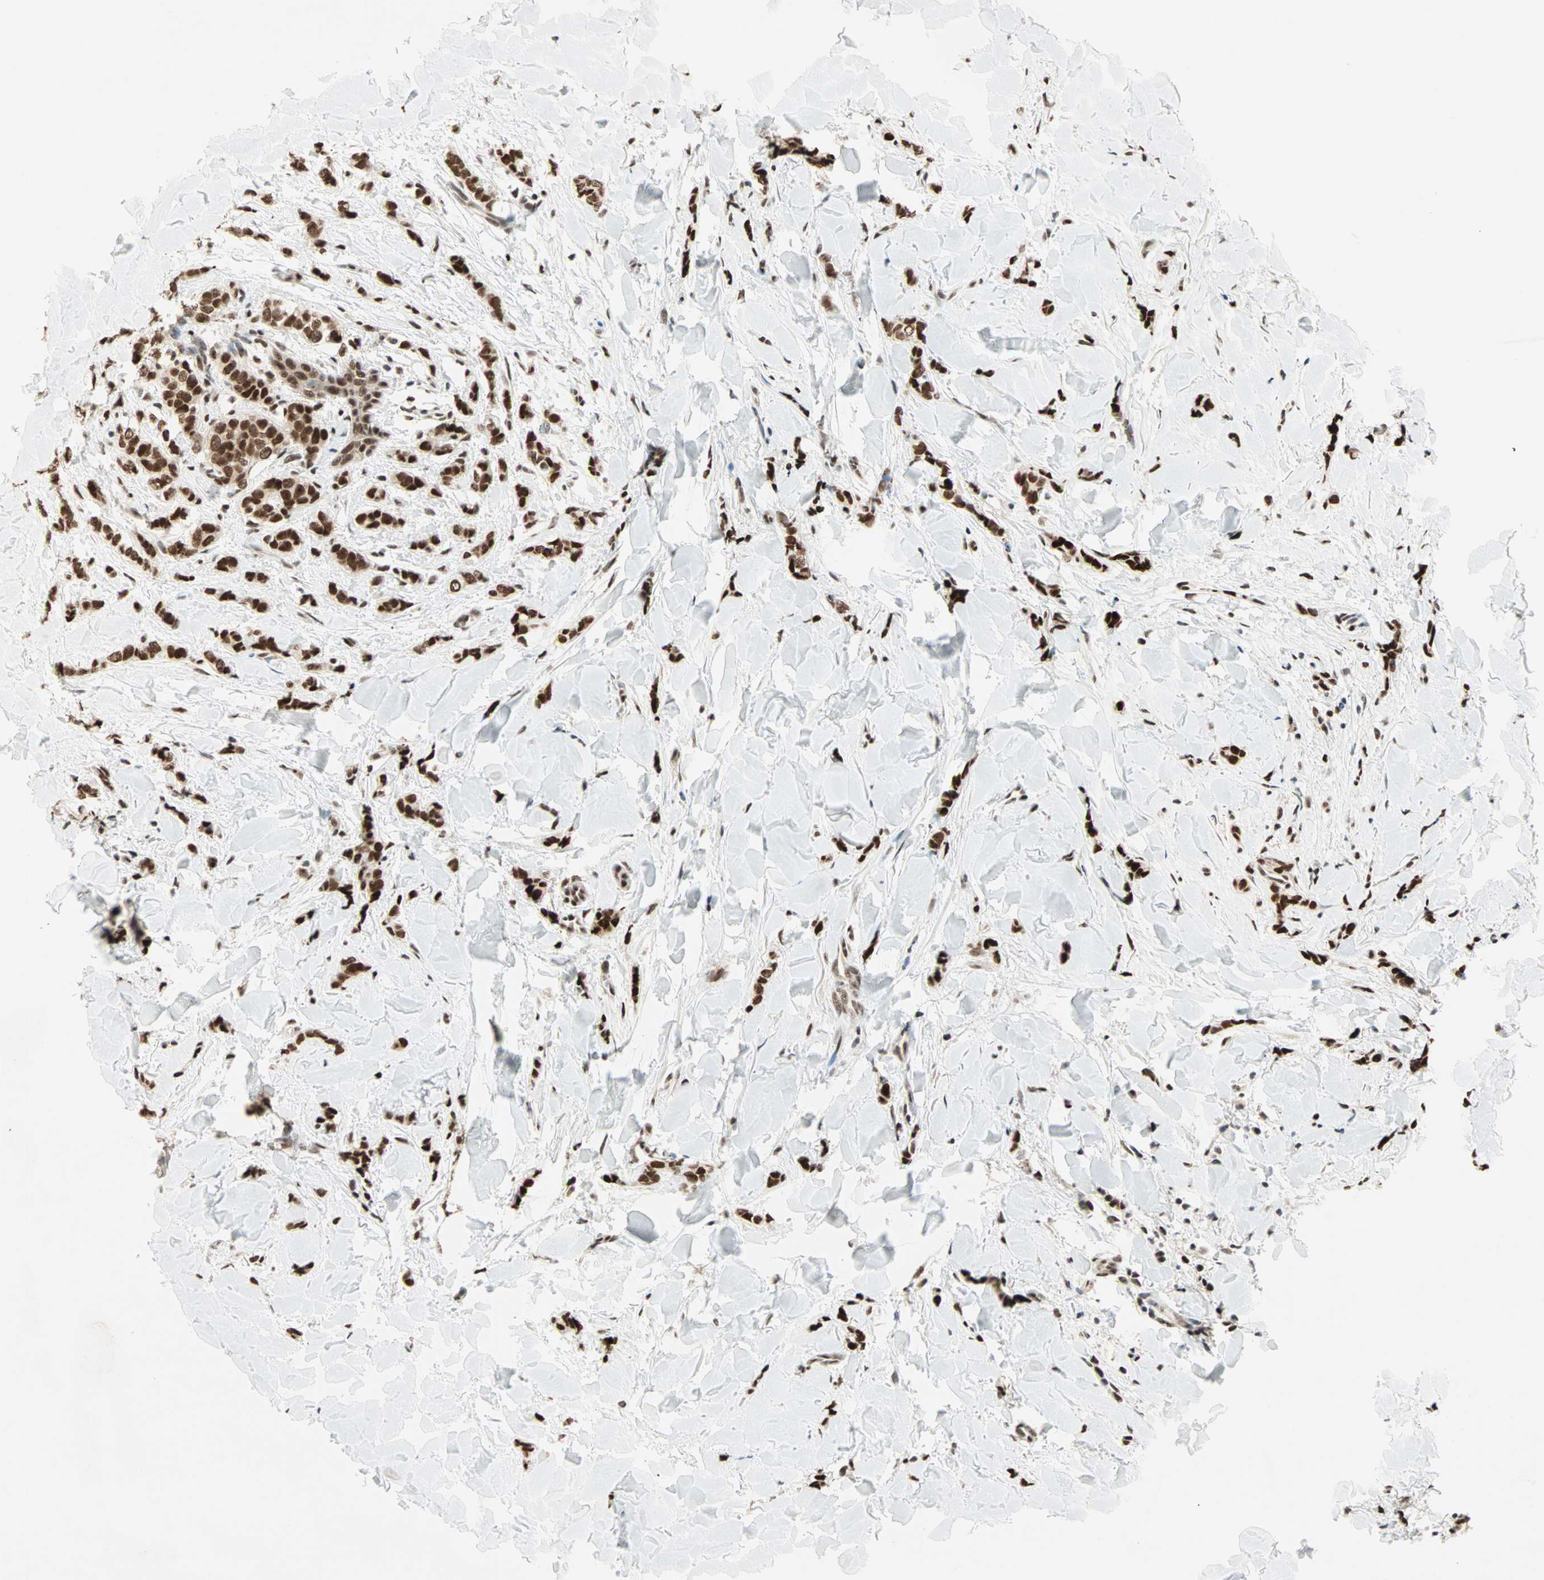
{"staining": {"intensity": "strong", "quantity": ">75%", "location": "nuclear"}, "tissue": "breast cancer", "cell_type": "Tumor cells", "image_type": "cancer", "snomed": [{"axis": "morphology", "description": "Lobular carcinoma"}, {"axis": "topography", "description": "Skin"}, {"axis": "topography", "description": "Breast"}], "caption": "Human breast cancer stained with a protein marker demonstrates strong staining in tumor cells.", "gene": "BLM", "patient": {"sex": "female", "age": 46}}